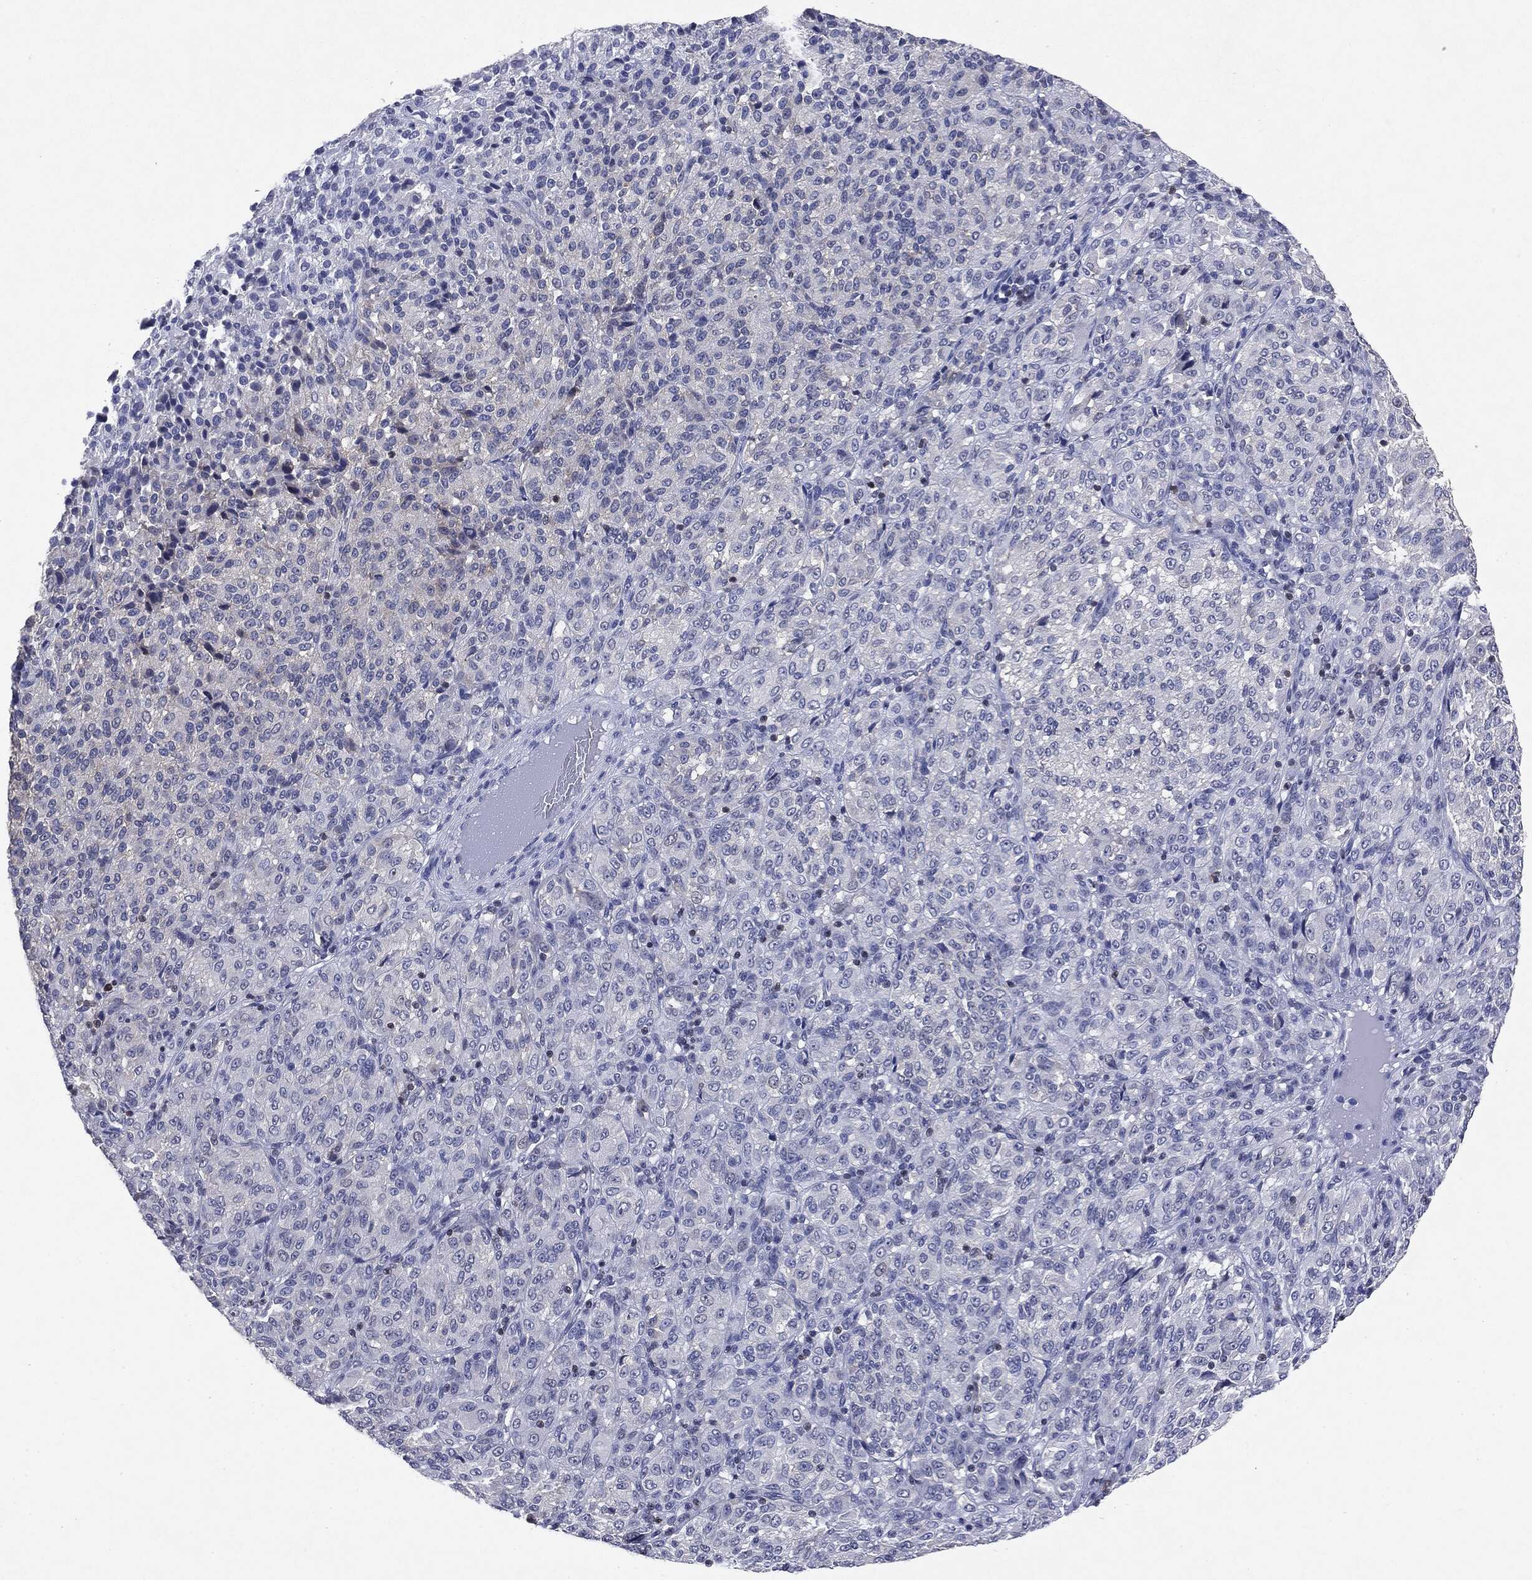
{"staining": {"intensity": "negative", "quantity": "none", "location": "none"}, "tissue": "melanoma", "cell_type": "Tumor cells", "image_type": "cancer", "snomed": [{"axis": "morphology", "description": "Malignant melanoma, Metastatic site"}, {"axis": "topography", "description": "Brain"}], "caption": "Malignant melanoma (metastatic site) was stained to show a protein in brown. There is no significant positivity in tumor cells.", "gene": "KIF2C", "patient": {"sex": "female", "age": 56}}